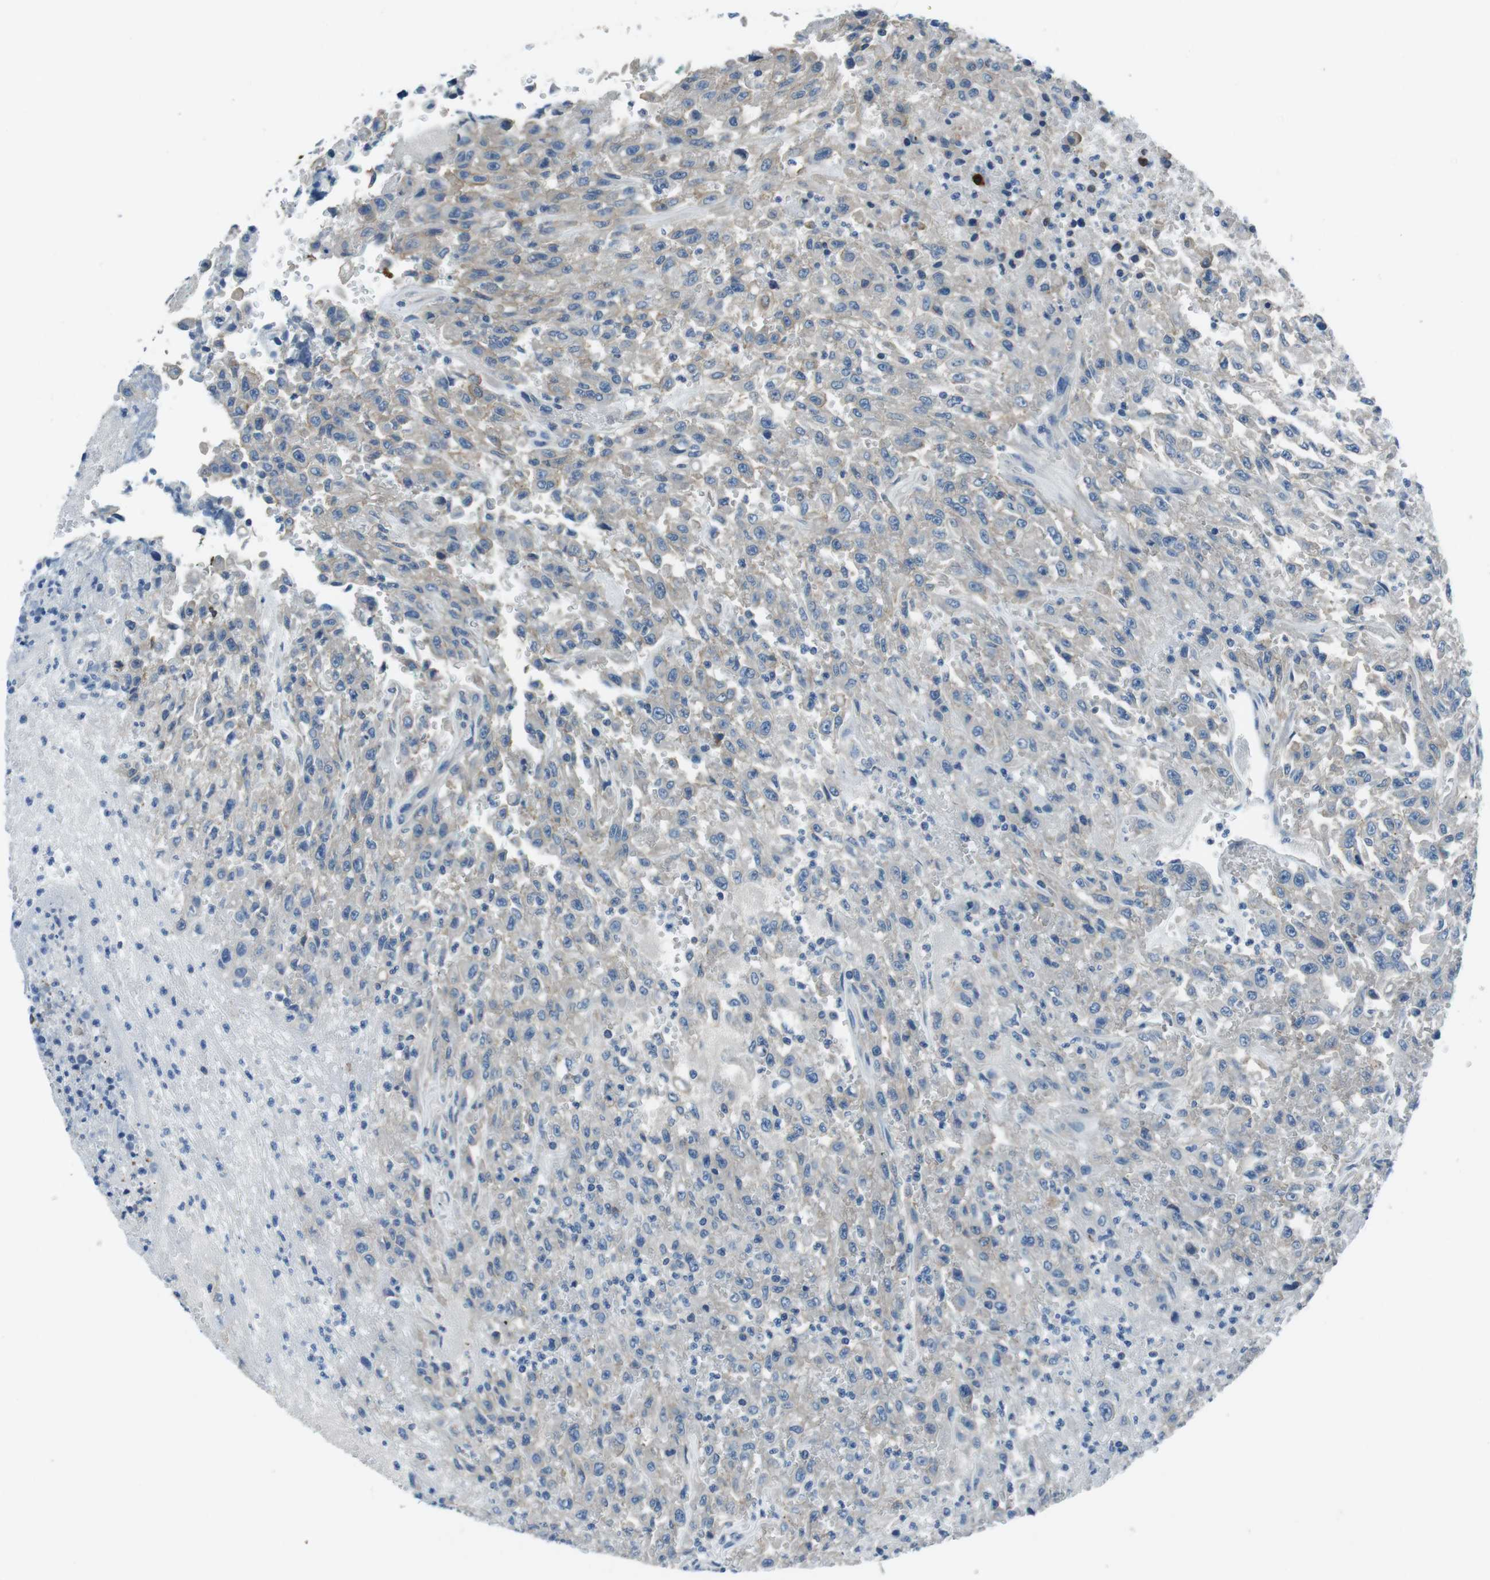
{"staining": {"intensity": "negative", "quantity": "none", "location": "none"}, "tissue": "urothelial cancer", "cell_type": "Tumor cells", "image_type": "cancer", "snomed": [{"axis": "morphology", "description": "Urothelial carcinoma, High grade"}, {"axis": "topography", "description": "Urinary bladder"}], "caption": "Immunohistochemical staining of human urothelial cancer displays no significant expression in tumor cells.", "gene": "TULP3", "patient": {"sex": "male", "age": 46}}